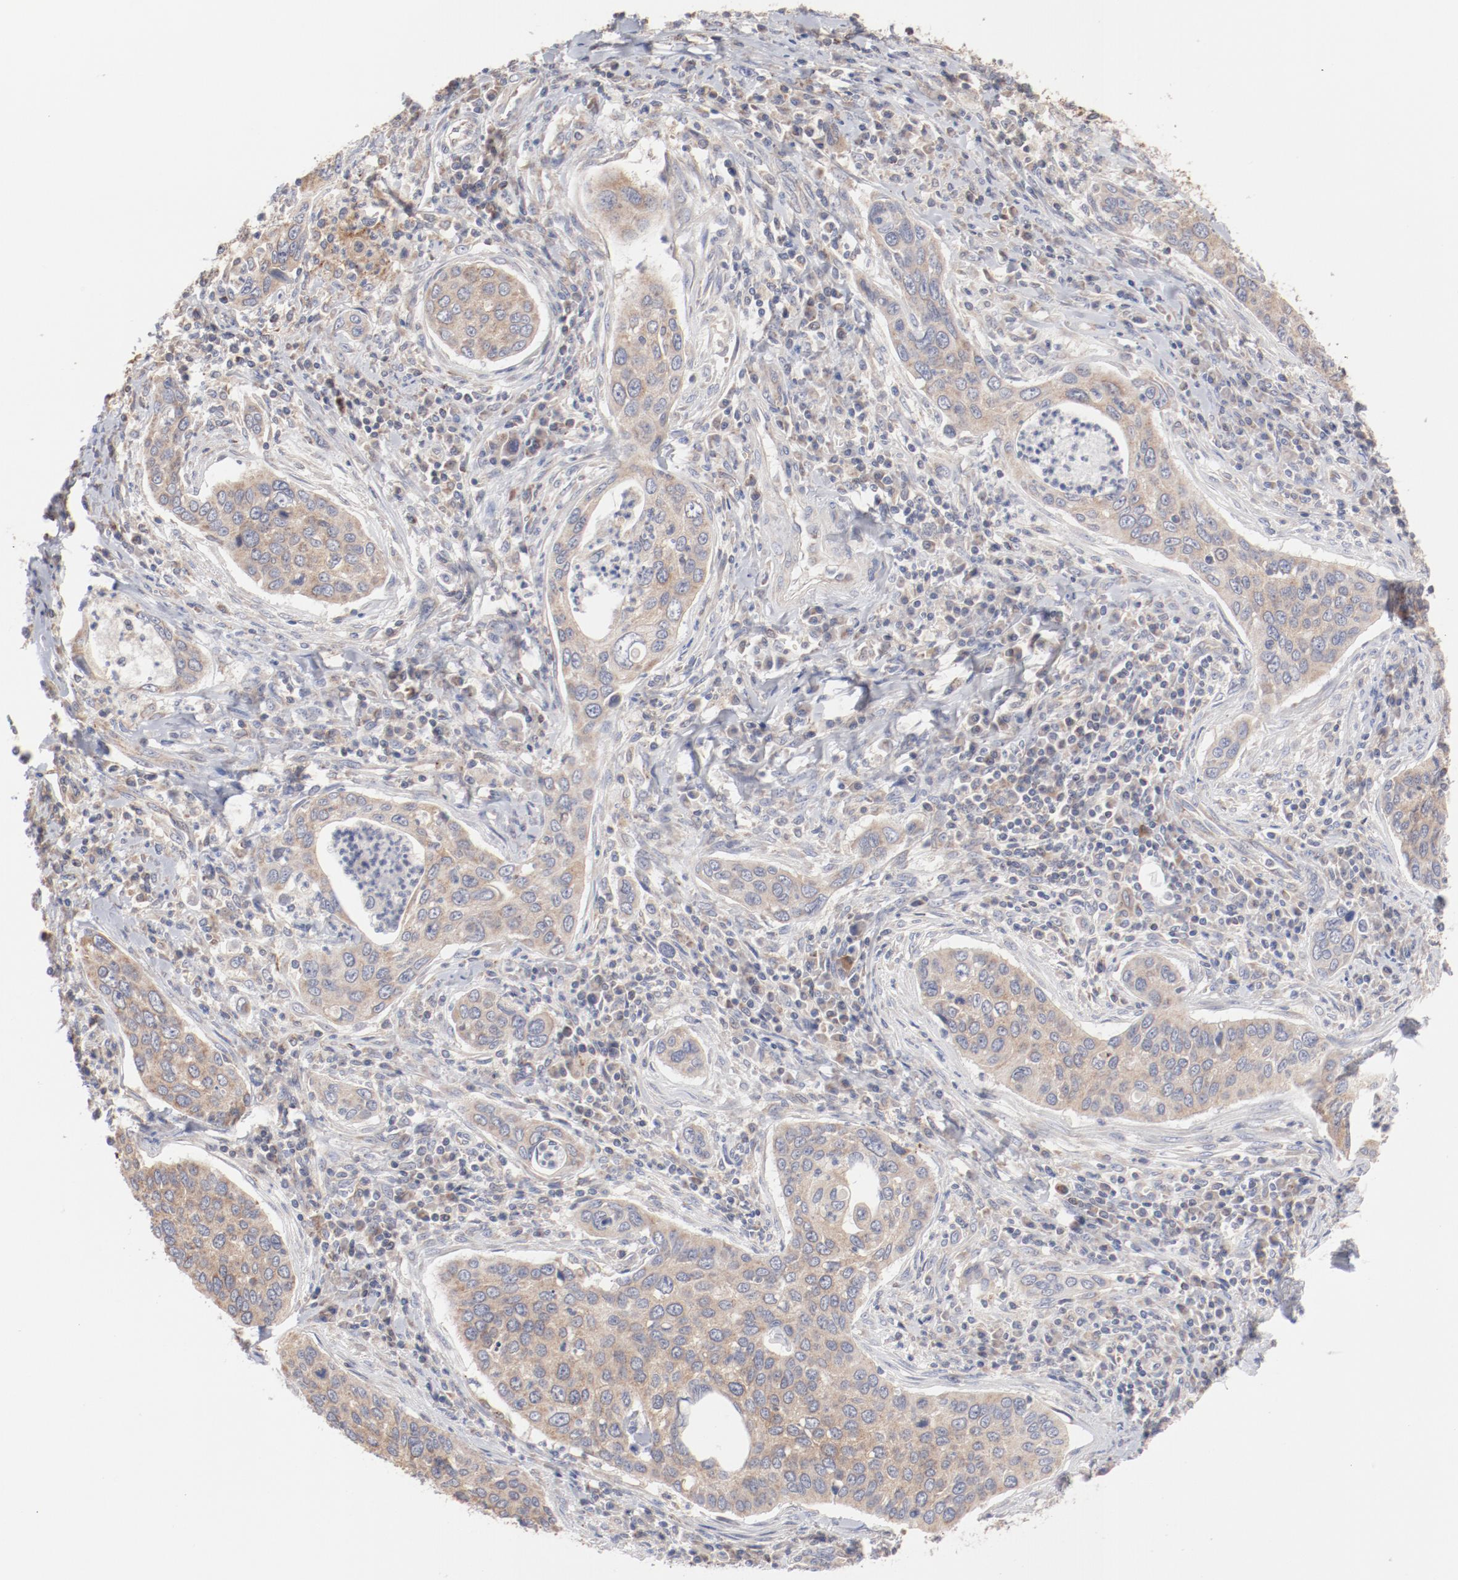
{"staining": {"intensity": "moderate", "quantity": ">75%", "location": "cytoplasmic/membranous"}, "tissue": "cervical cancer", "cell_type": "Tumor cells", "image_type": "cancer", "snomed": [{"axis": "morphology", "description": "Squamous cell carcinoma, NOS"}, {"axis": "topography", "description": "Cervix"}], "caption": "Human cervical squamous cell carcinoma stained with a brown dye shows moderate cytoplasmic/membranous positive staining in about >75% of tumor cells.", "gene": "PPFIBP2", "patient": {"sex": "female", "age": 53}}